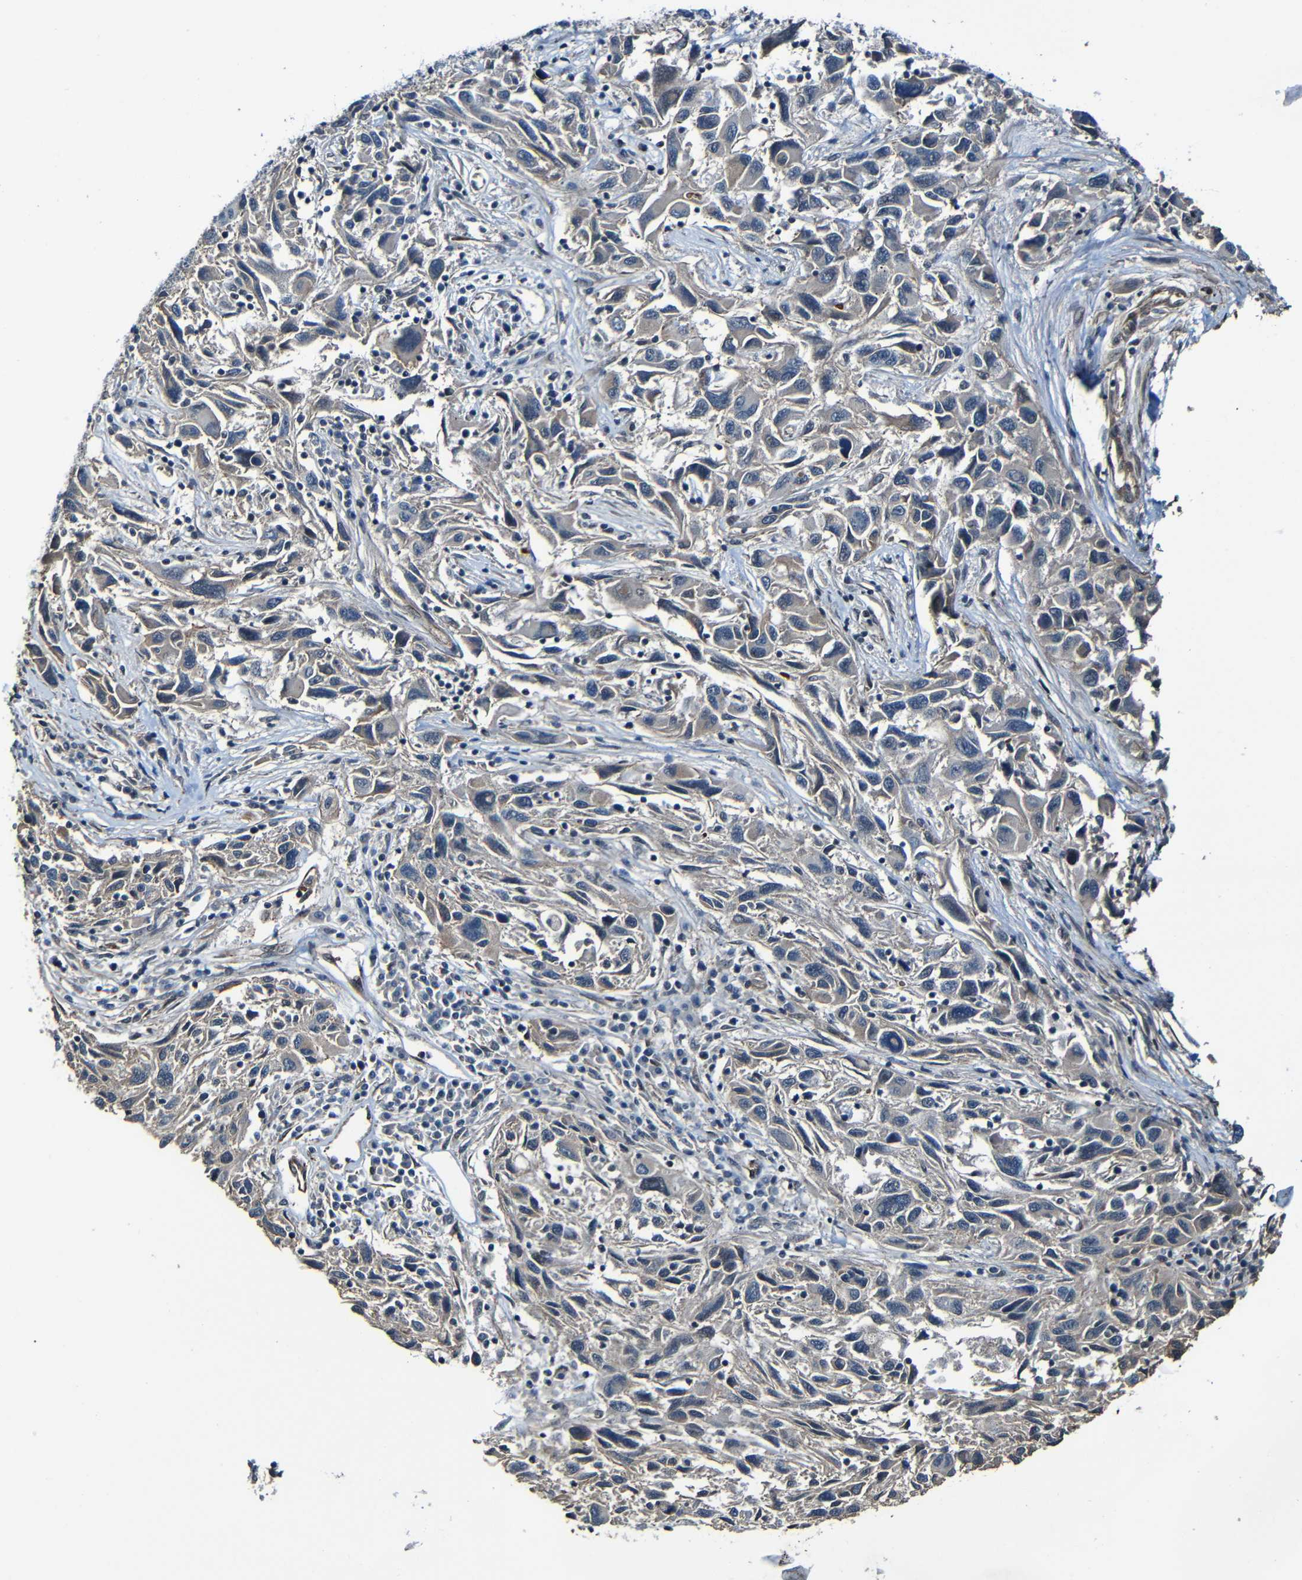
{"staining": {"intensity": "negative", "quantity": "none", "location": "none"}, "tissue": "melanoma", "cell_type": "Tumor cells", "image_type": "cancer", "snomed": [{"axis": "morphology", "description": "Malignant melanoma, NOS"}, {"axis": "topography", "description": "Skin"}], "caption": "Immunohistochemistry of human malignant melanoma demonstrates no staining in tumor cells.", "gene": "LGR5", "patient": {"sex": "male", "age": 53}}